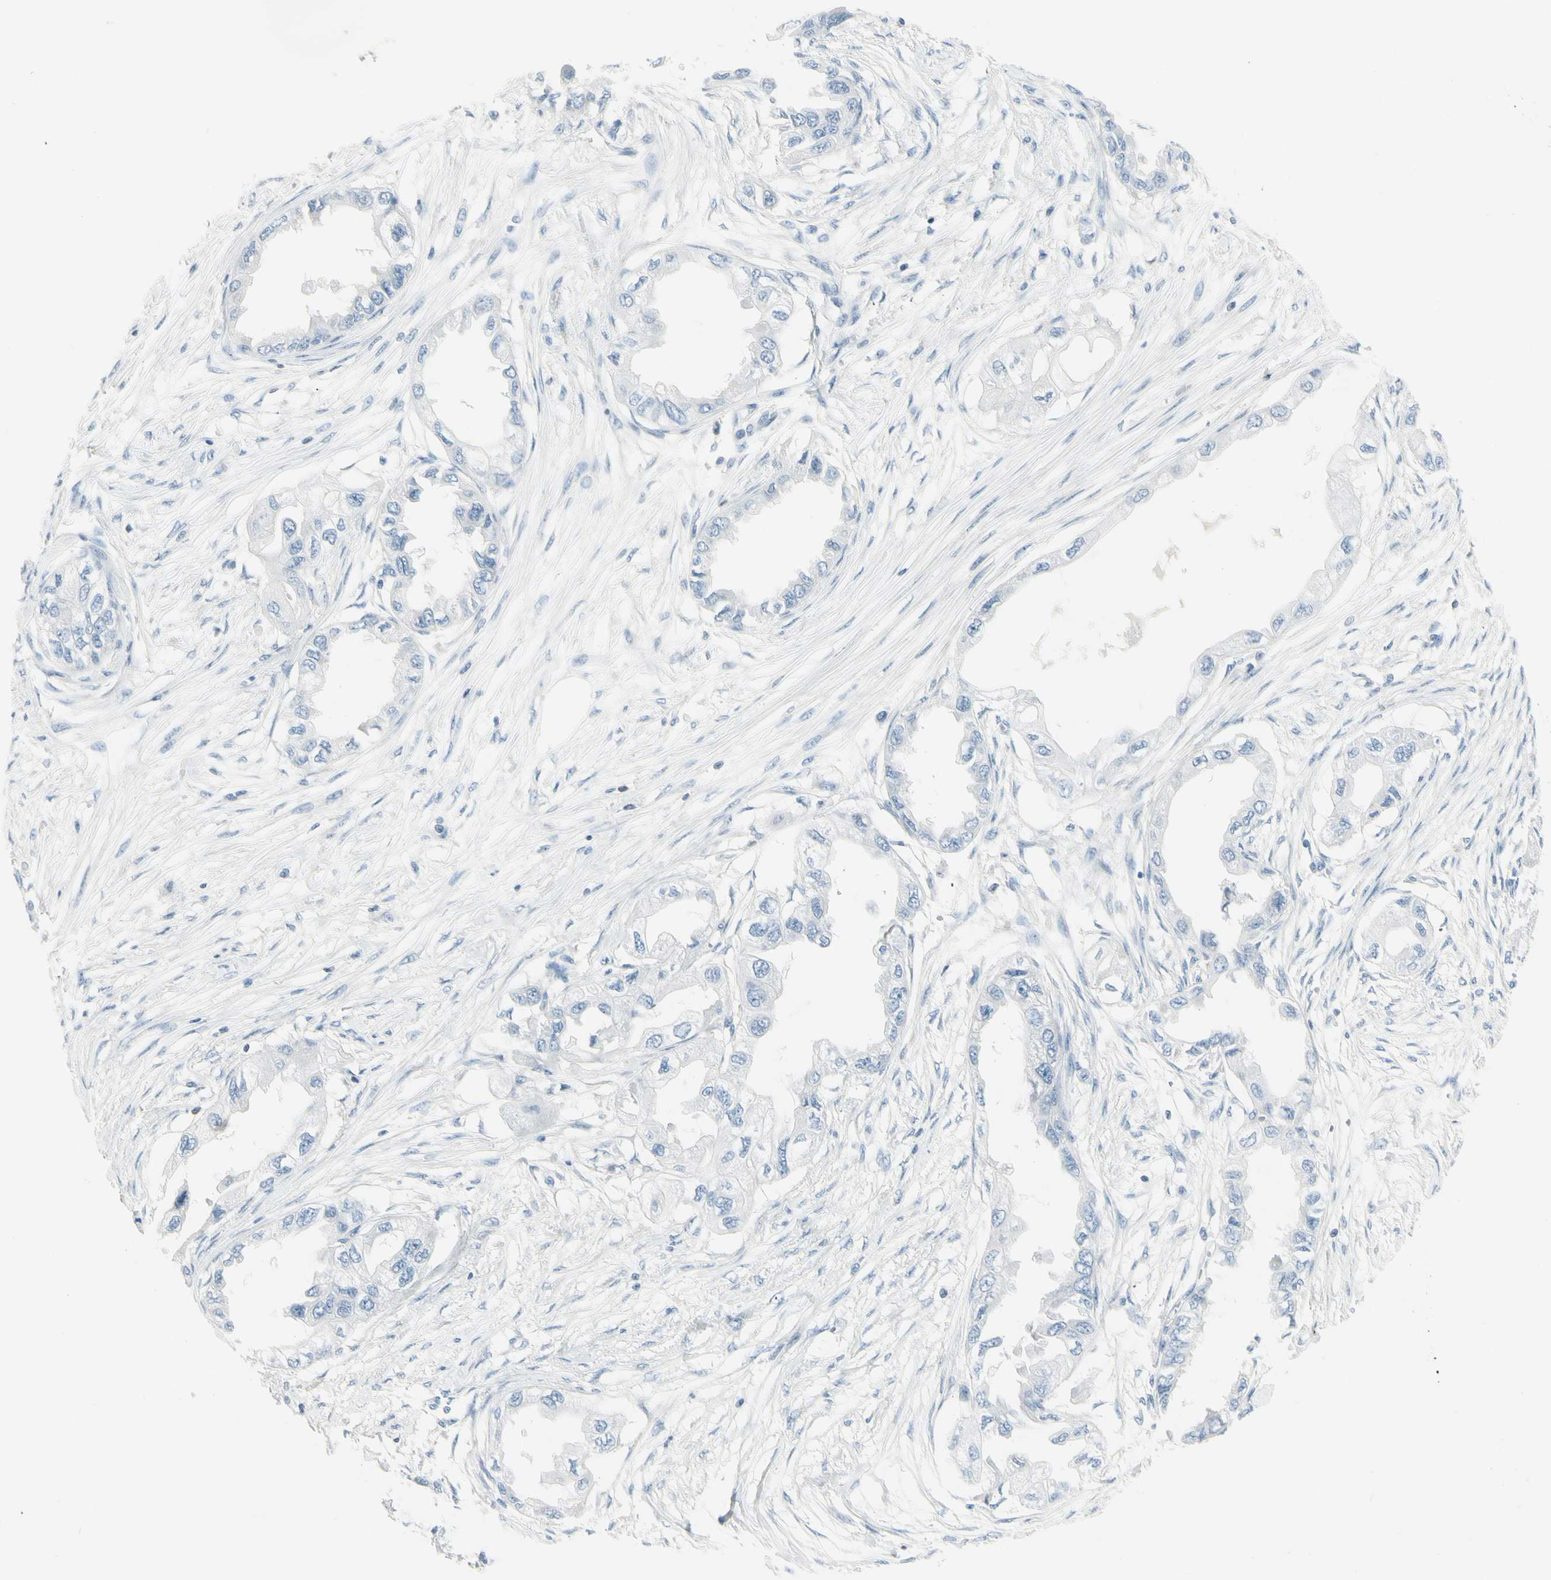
{"staining": {"intensity": "negative", "quantity": "none", "location": "none"}, "tissue": "endometrial cancer", "cell_type": "Tumor cells", "image_type": "cancer", "snomed": [{"axis": "morphology", "description": "Adenocarcinoma, NOS"}, {"axis": "topography", "description": "Endometrium"}], "caption": "The image reveals no staining of tumor cells in endometrial cancer (adenocarcinoma).", "gene": "TRAF1", "patient": {"sex": "female", "age": 67}}